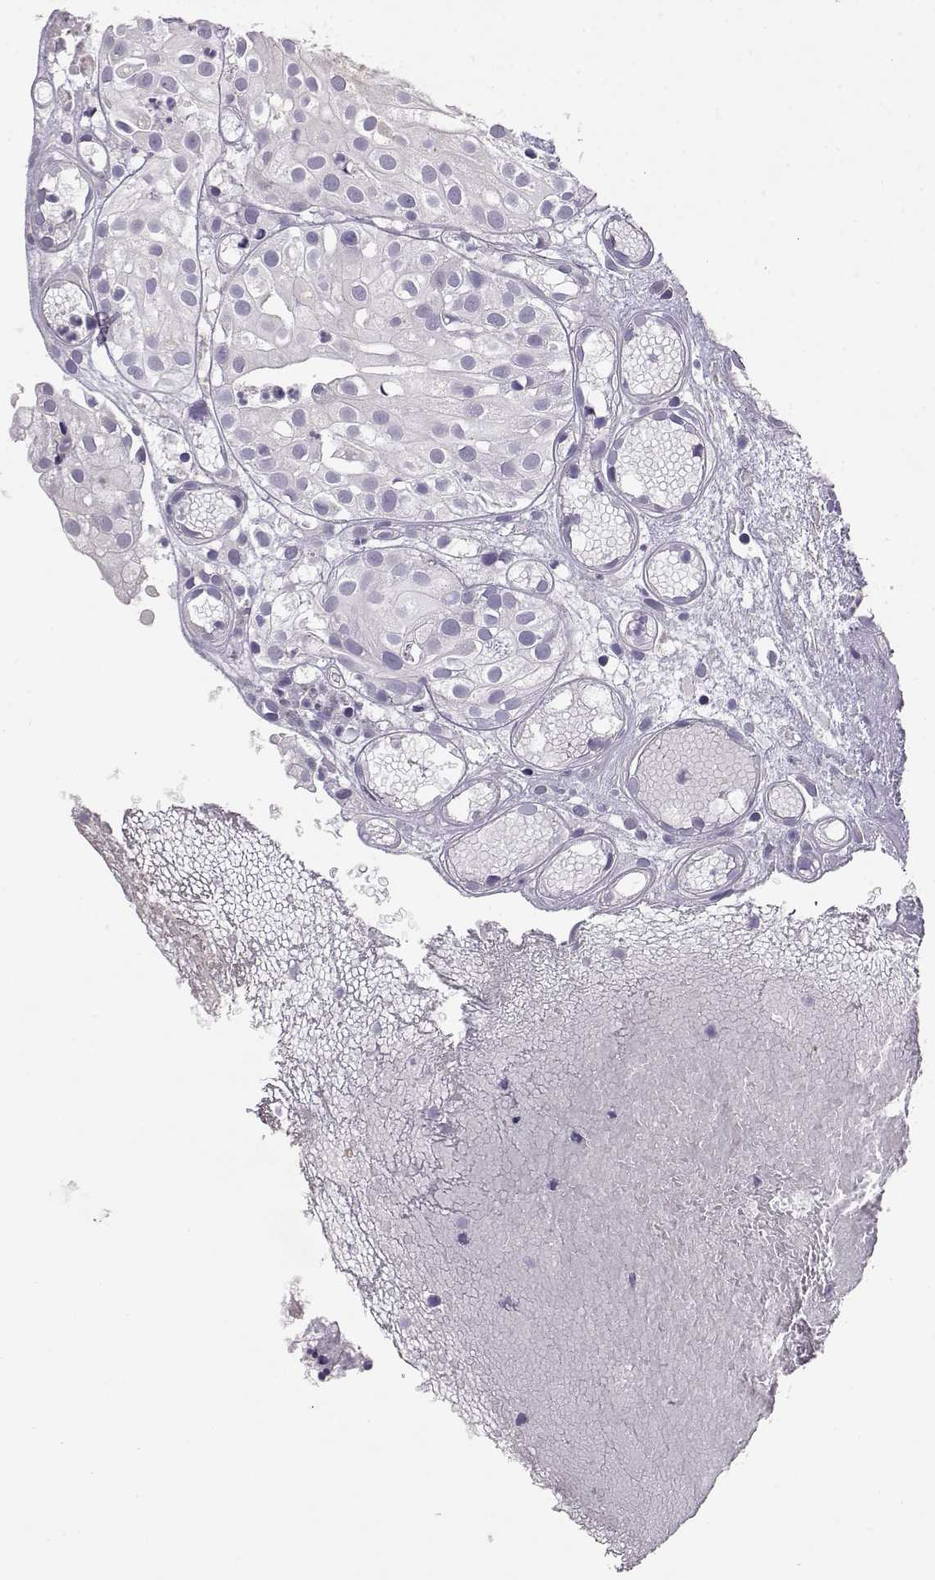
{"staining": {"intensity": "negative", "quantity": "none", "location": "none"}, "tissue": "prostate cancer", "cell_type": "Tumor cells", "image_type": "cancer", "snomed": [{"axis": "morphology", "description": "Adenocarcinoma, High grade"}, {"axis": "topography", "description": "Prostate"}], "caption": "Histopathology image shows no significant protein positivity in tumor cells of prostate adenocarcinoma (high-grade). The staining was performed using DAB to visualize the protein expression in brown, while the nuclei were stained in blue with hematoxylin (Magnification: 20x).", "gene": "ENDOU", "patient": {"sex": "male", "age": 79}}